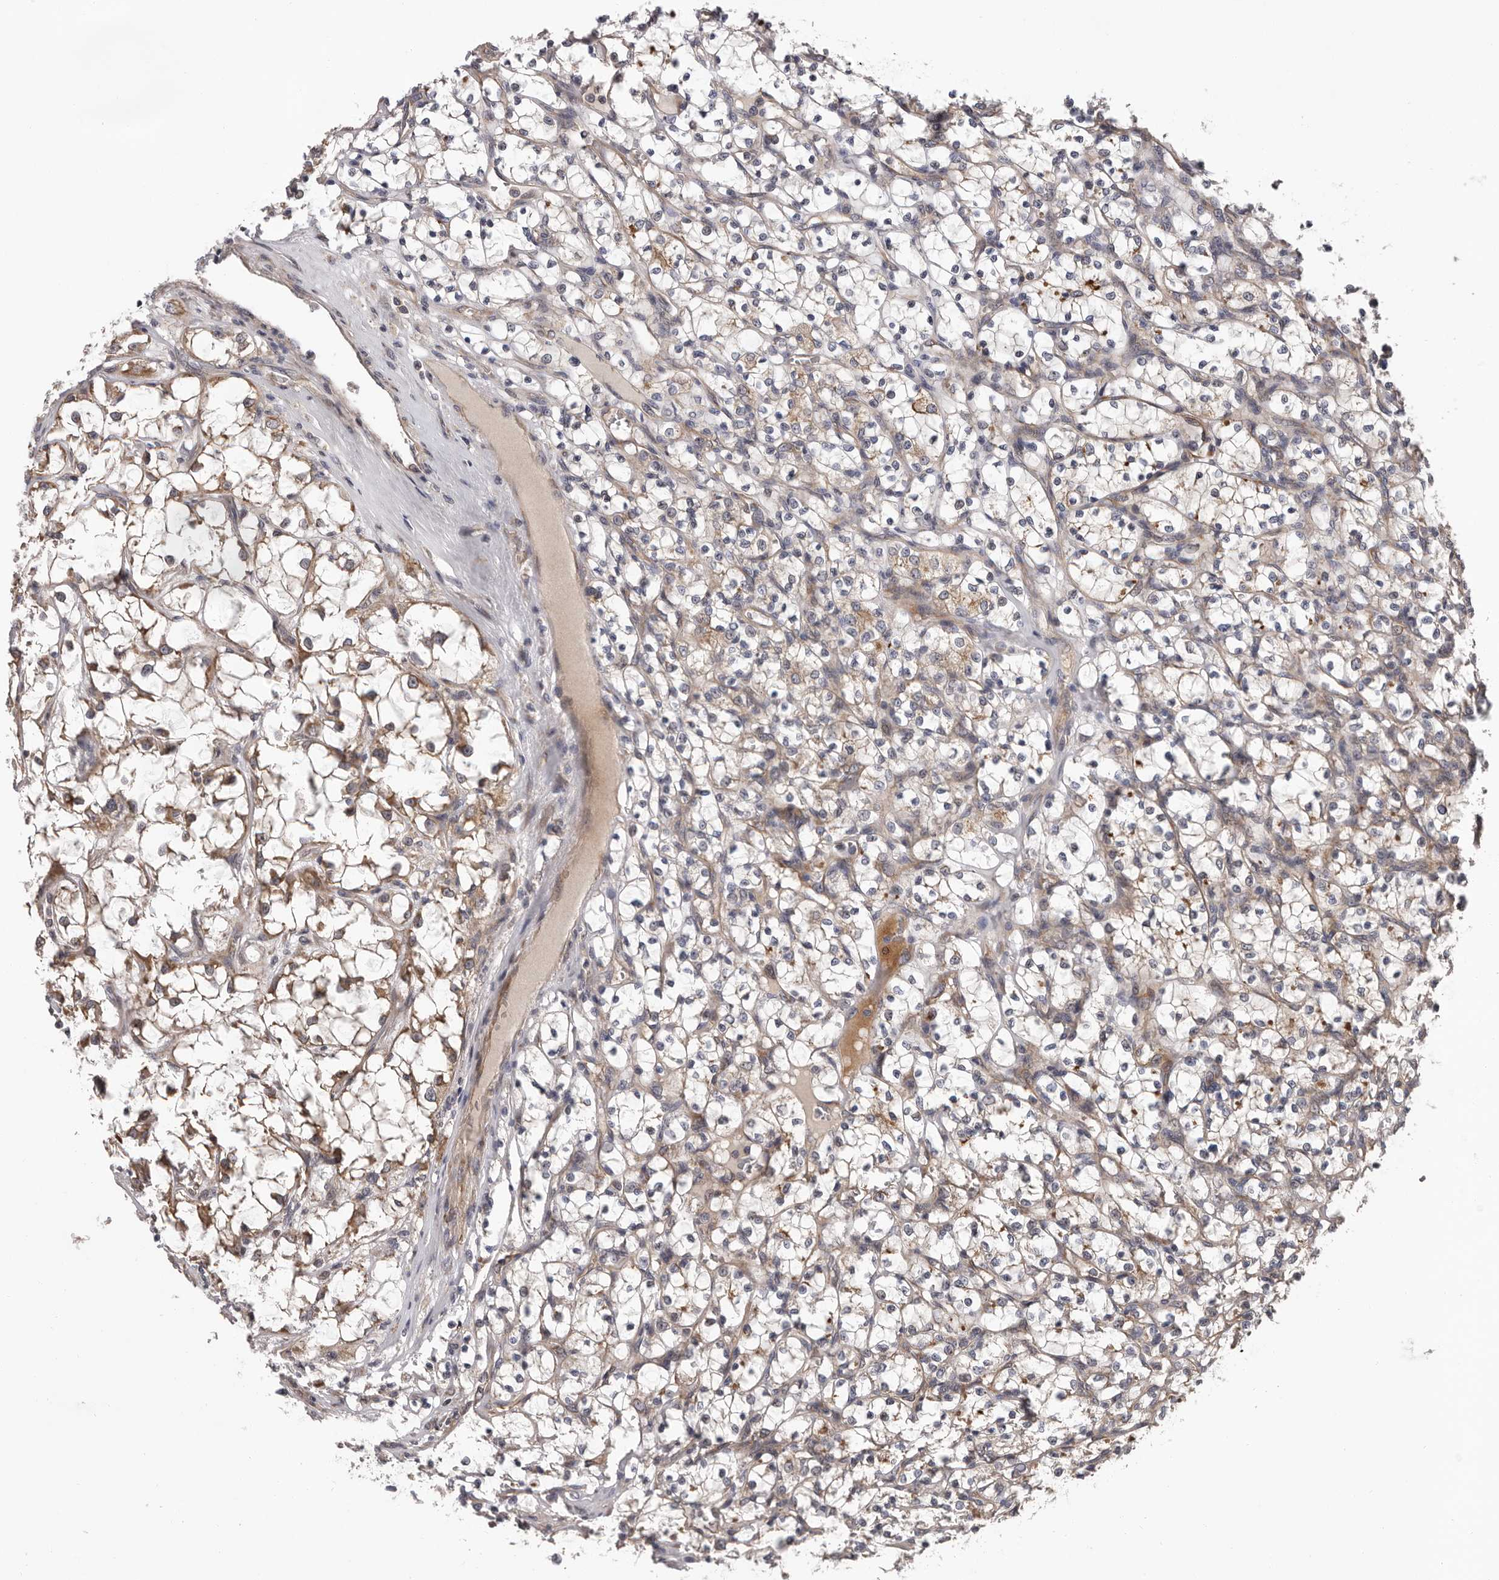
{"staining": {"intensity": "moderate", "quantity": "25%-75%", "location": "cytoplasmic/membranous"}, "tissue": "renal cancer", "cell_type": "Tumor cells", "image_type": "cancer", "snomed": [{"axis": "morphology", "description": "Adenocarcinoma, NOS"}, {"axis": "topography", "description": "Kidney"}], "caption": "Renal cancer (adenocarcinoma) was stained to show a protein in brown. There is medium levels of moderate cytoplasmic/membranous expression in about 25%-75% of tumor cells. (Stains: DAB in brown, nuclei in blue, Microscopy: brightfield microscopy at high magnification).", "gene": "VPS37A", "patient": {"sex": "female", "age": 69}}